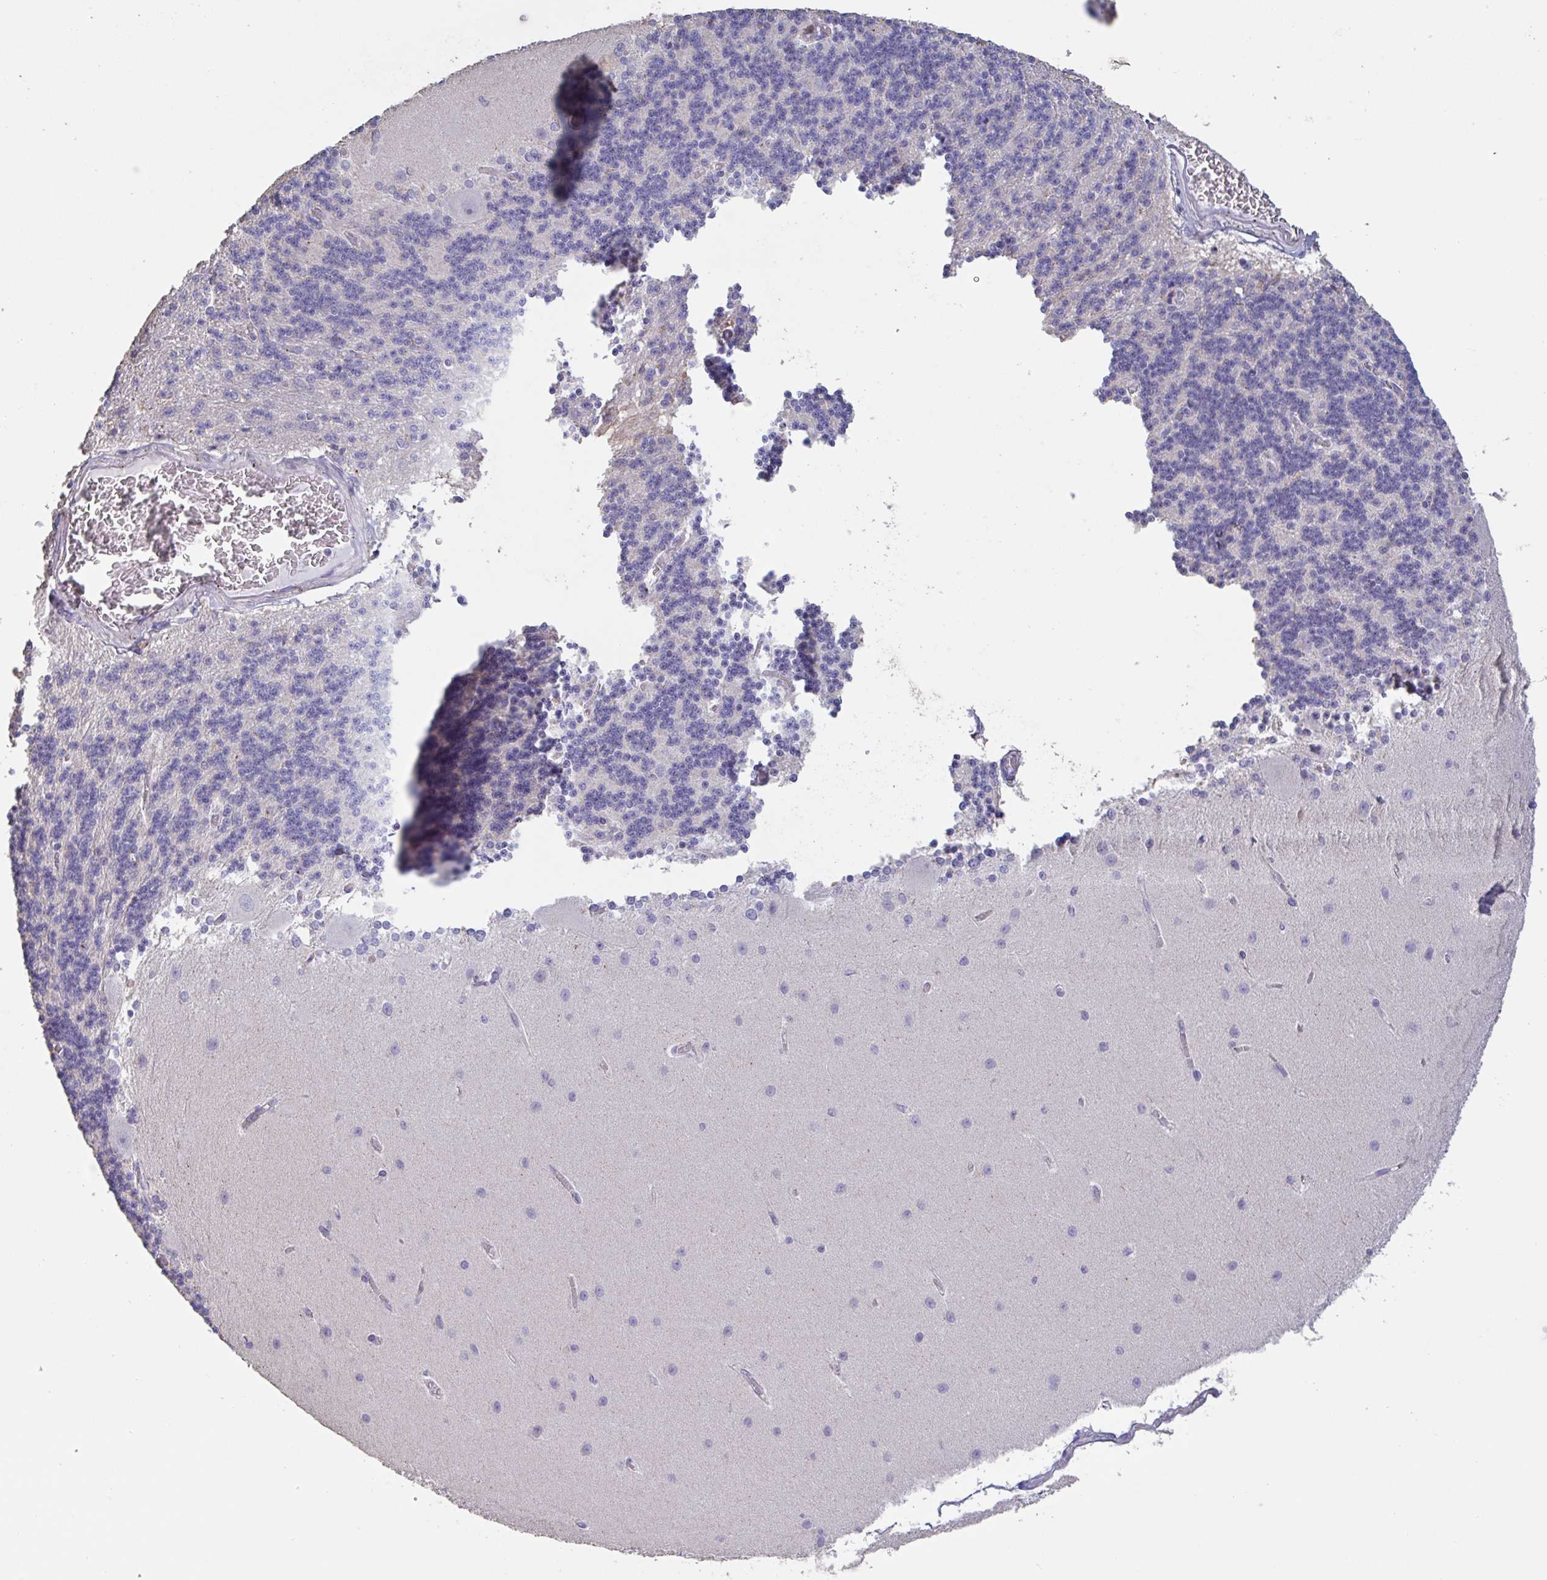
{"staining": {"intensity": "negative", "quantity": "none", "location": "none"}, "tissue": "cerebellum", "cell_type": "Cells in granular layer", "image_type": "normal", "snomed": [{"axis": "morphology", "description": "Normal tissue, NOS"}, {"axis": "topography", "description": "Cerebellum"}], "caption": "Immunohistochemical staining of benign human cerebellum reveals no significant staining in cells in granular layer.", "gene": "CHMP5", "patient": {"sex": "female", "age": 54}}